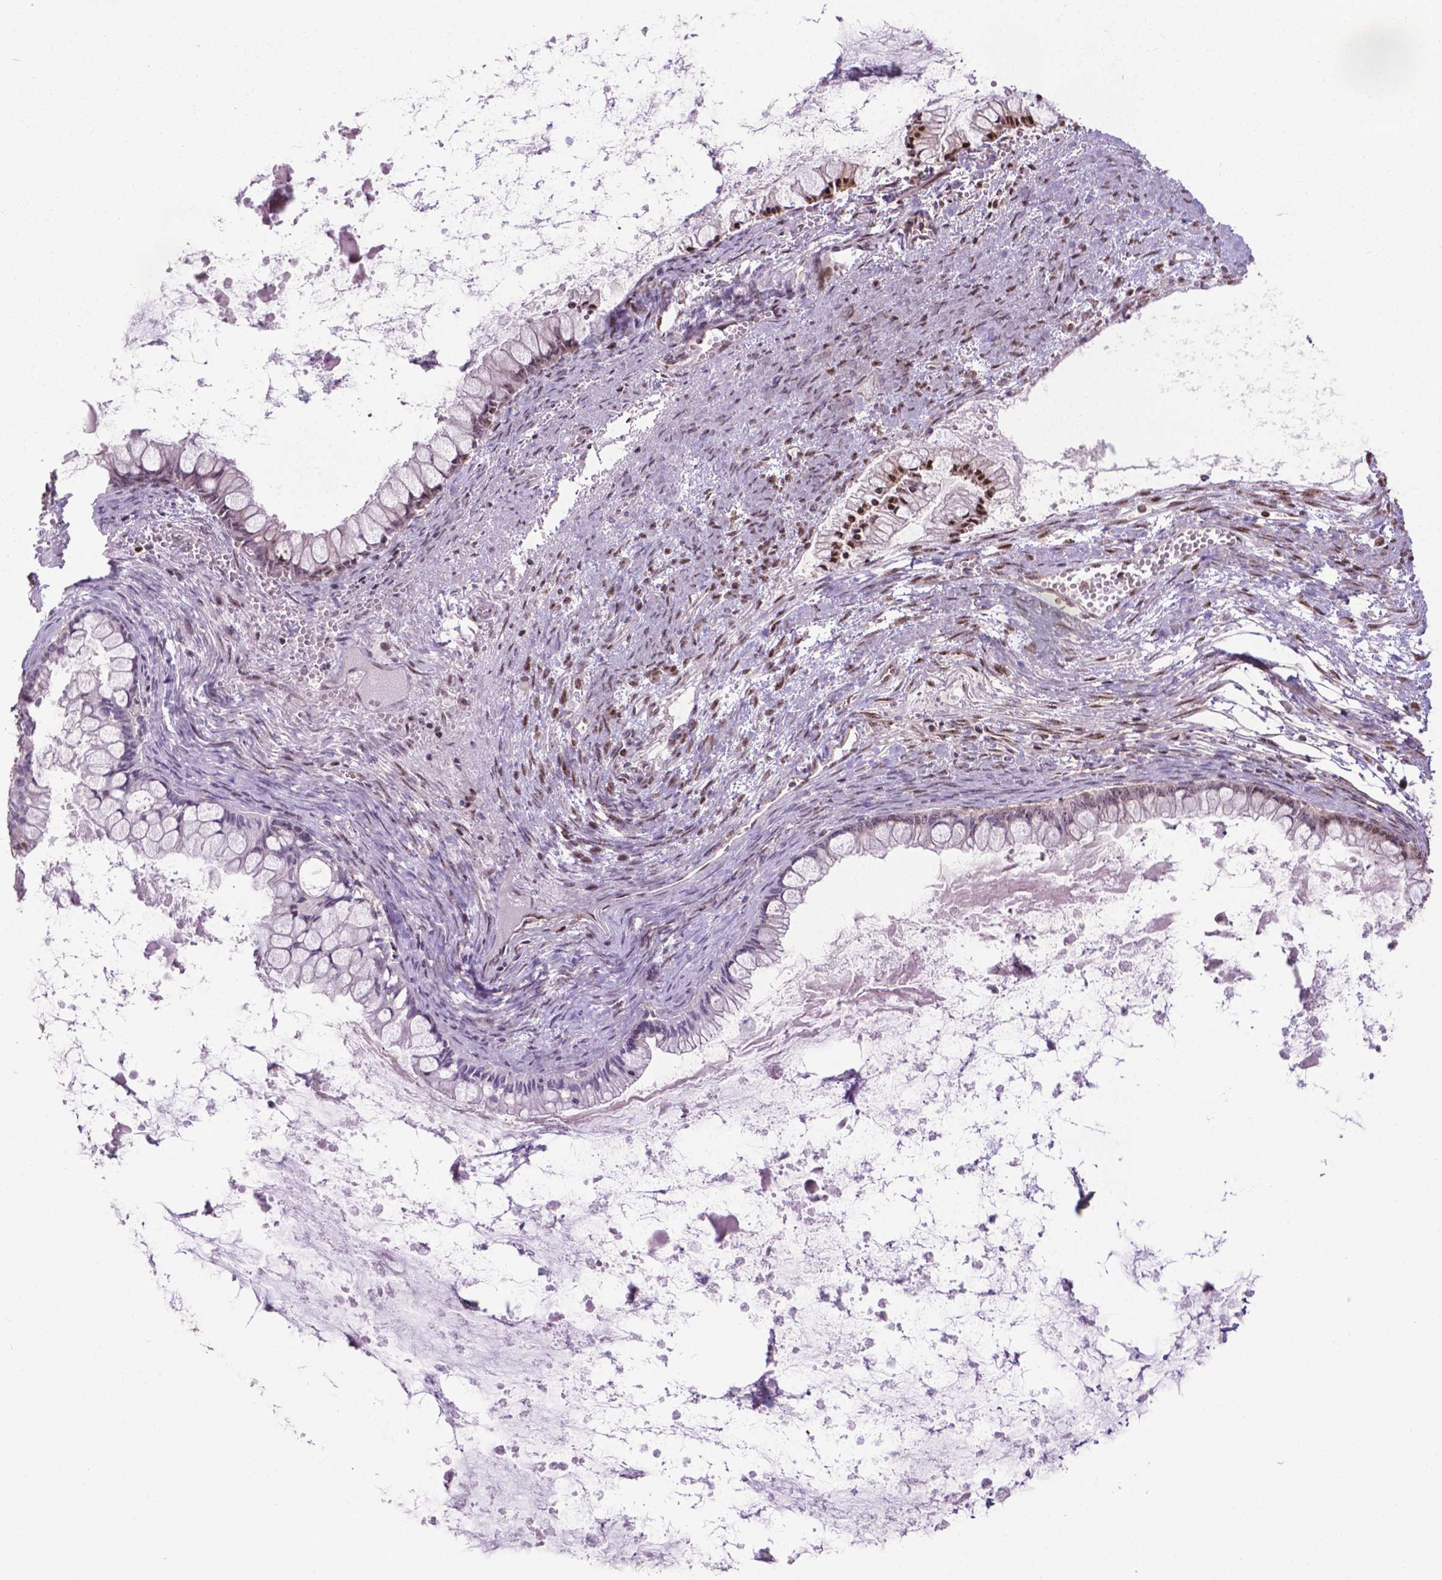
{"staining": {"intensity": "moderate", "quantity": "<25%", "location": "nuclear"}, "tissue": "ovarian cancer", "cell_type": "Tumor cells", "image_type": "cancer", "snomed": [{"axis": "morphology", "description": "Cystadenocarcinoma, mucinous, NOS"}, {"axis": "topography", "description": "Ovary"}], "caption": "Mucinous cystadenocarcinoma (ovarian) tissue reveals moderate nuclear positivity in approximately <25% of tumor cells The protein is stained brown, and the nuclei are stained in blue (DAB IHC with brightfield microscopy, high magnification).", "gene": "CSNK2A1", "patient": {"sex": "female", "age": 67}}